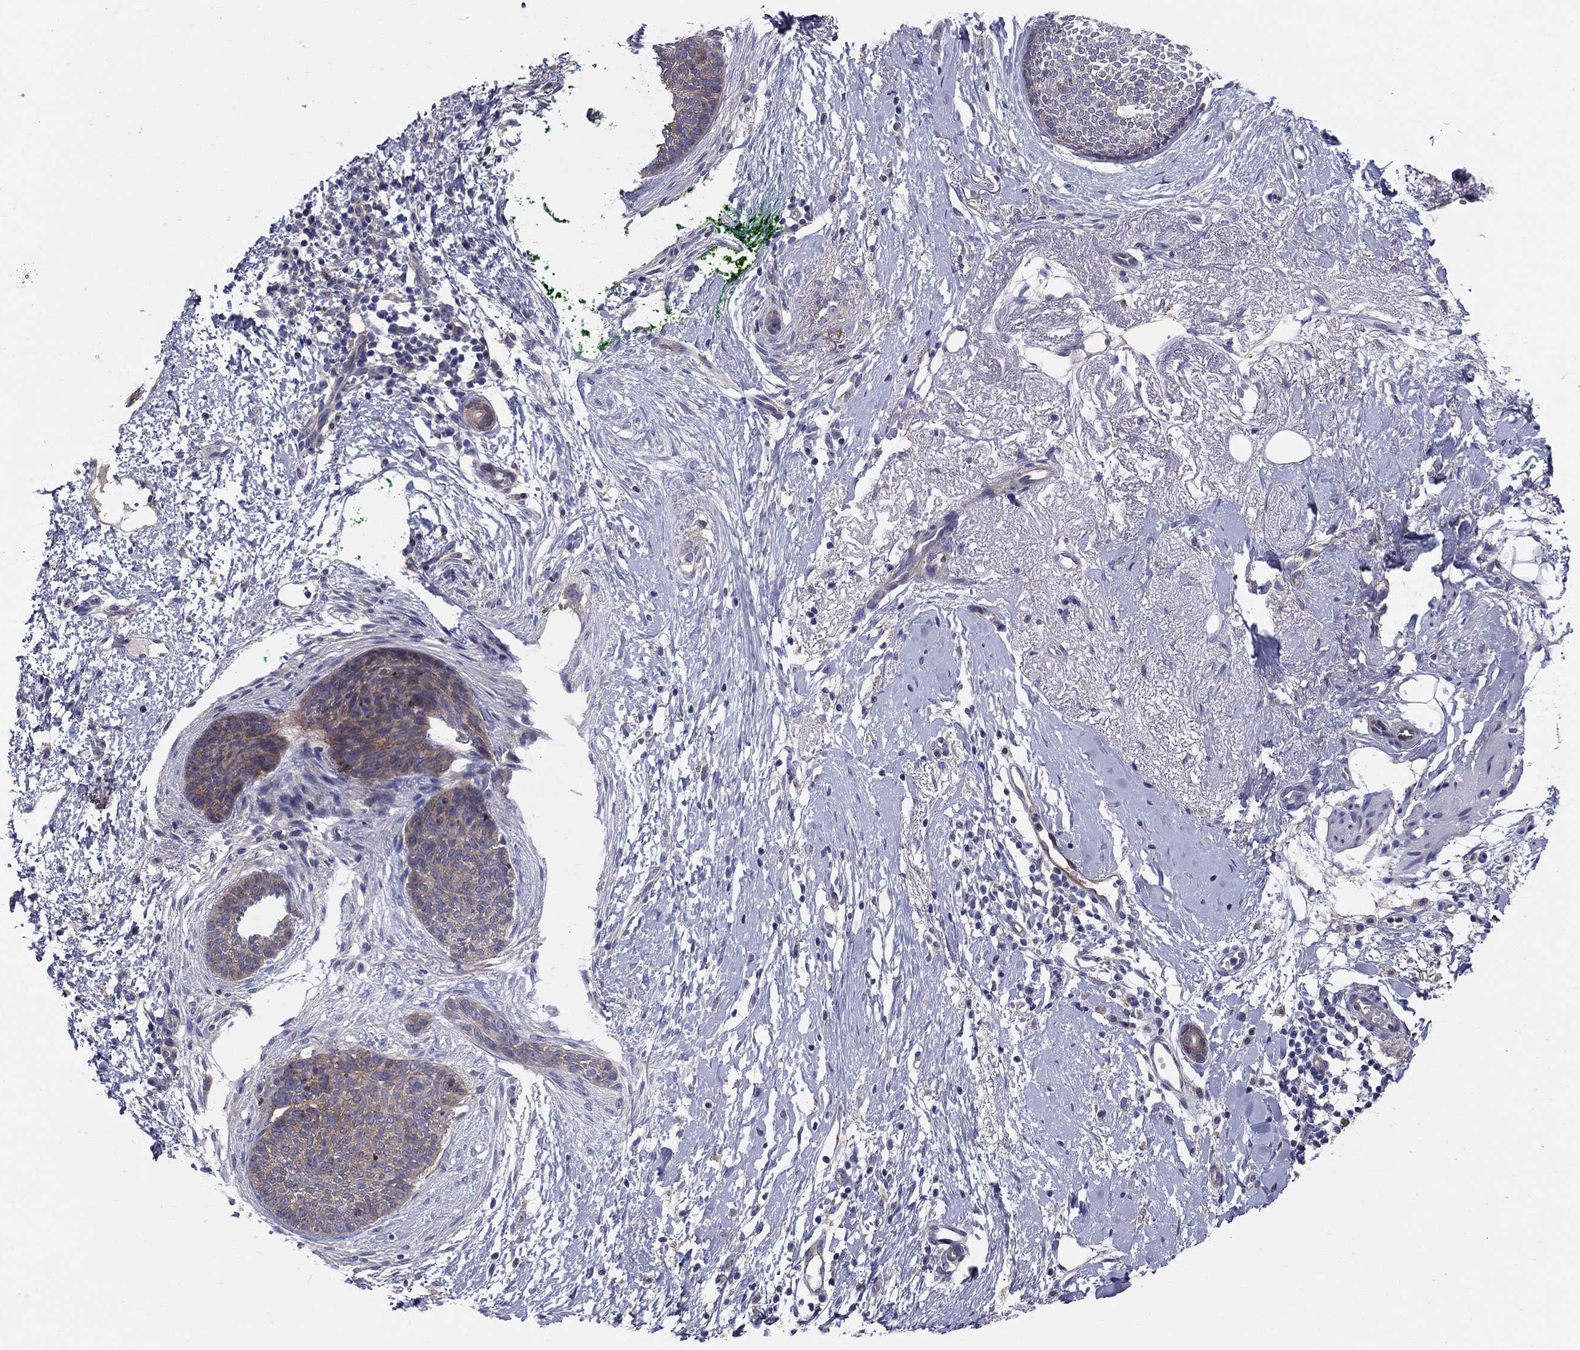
{"staining": {"intensity": "weak", "quantity": "25%-75%", "location": "cytoplasmic/membranous"}, "tissue": "skin cancer", "cell_type": "Tumor cells", "image_type": "cancer", "snomed": [{"axis": "morphology", "description": "Basal cell carcinoma"}, {"axis": "topography", "description": "Skin"}], "caption": "Immunohistochemical staining of skin cancer (basal cell carcinoma) reveals weak cytoplasmic/membranous protein staining in about 25%-75% of tumor cells. (DAB IHC, brown staining for protein, blue staining for nuclei).", "gene": "EMP2", "patient": {"sex": "female", "age": 65}}